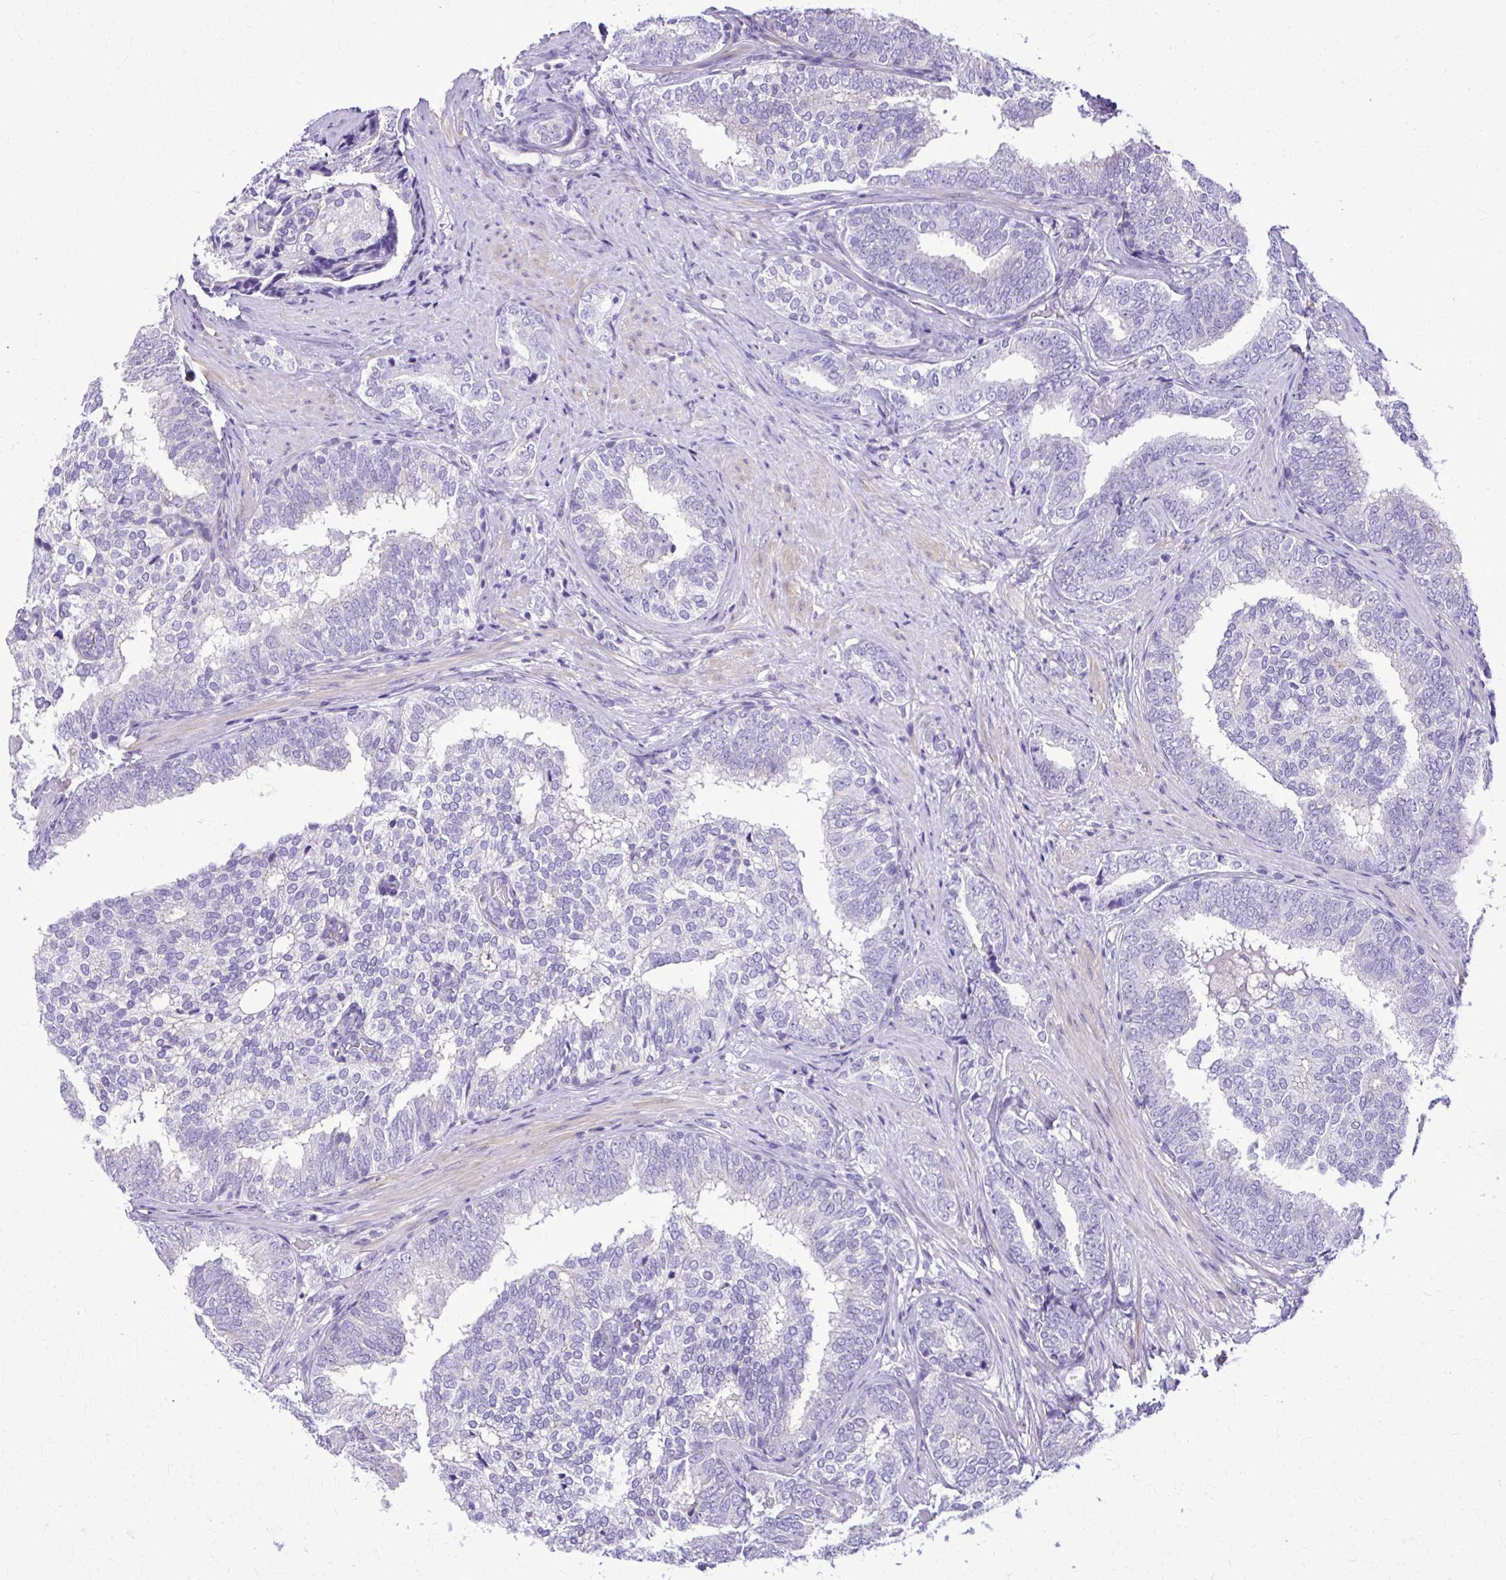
{"staining": {"intensity": "negative", "quantity": "none", "location": "none"}, "tissue": "prostate cancer", "cell_type": "Tumor cells", "image_type": "cancer", "snomed": [{"axis": "morphology", "description": "Adenocarcinoma, High grade"}, {"axis": "topography", "description": "Prostate"}], "caption": "The histopathology image displays no staining of tumor cells in adenocarcinoma (high-grade) (prostate).", "gene": "RASL11B", "patient": {"sex": "male", "age": 72}}